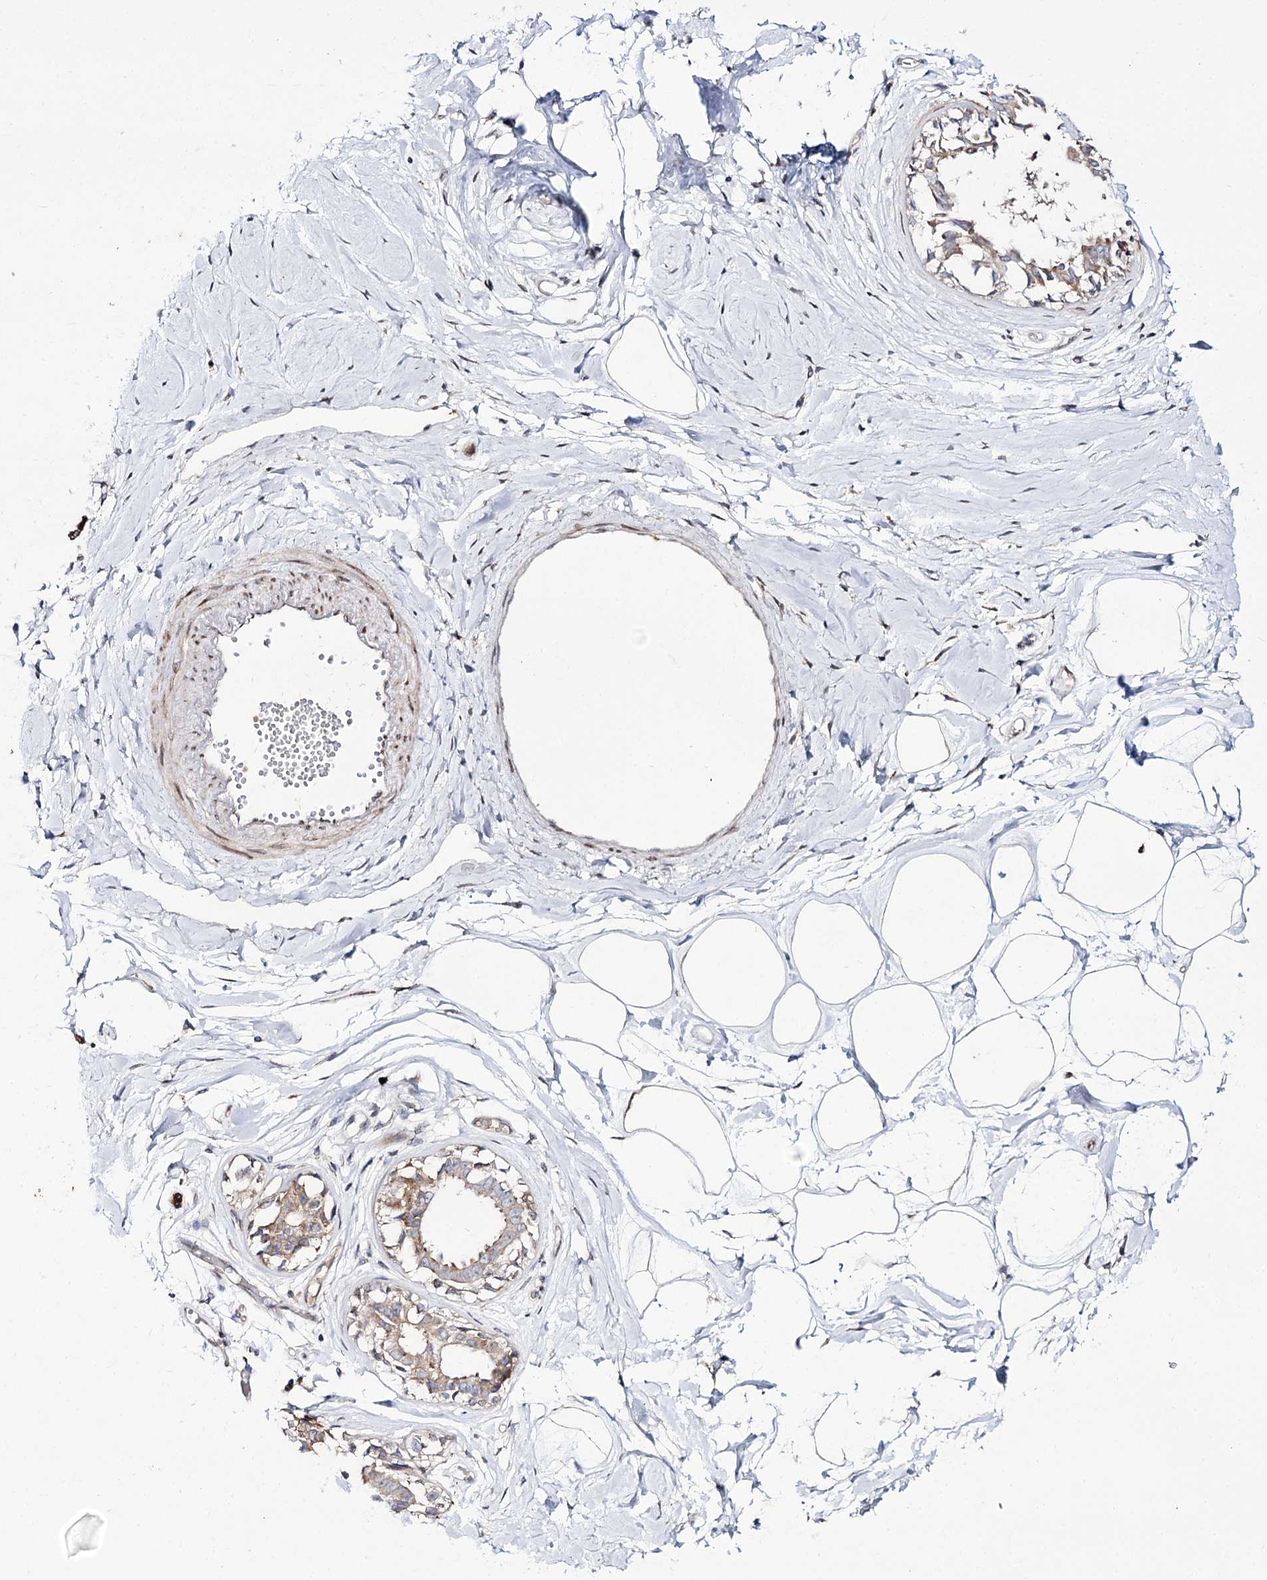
{"staining": {"intensity": "negative", "quantity": "none", "location": "none"}, "tissue": "breast", "cell_type": "Adipocytes", "image_type": "normal", "snomed": [{"axis": "morphology", "description": "Normal tissue, NOS"}, {"axis": "topography", "description": "Breast"}], "caption": "High power microscopy photomicrograph of an IHC micrograph of normal breast, revealing no significant staining in adipocytes. (DAB (3,3'-diaminobenzidine) immunohistochemistry with hematoxylin counter stain).", "gene": "C11orf80", "patient": {"sex": "female", "age": 45}}